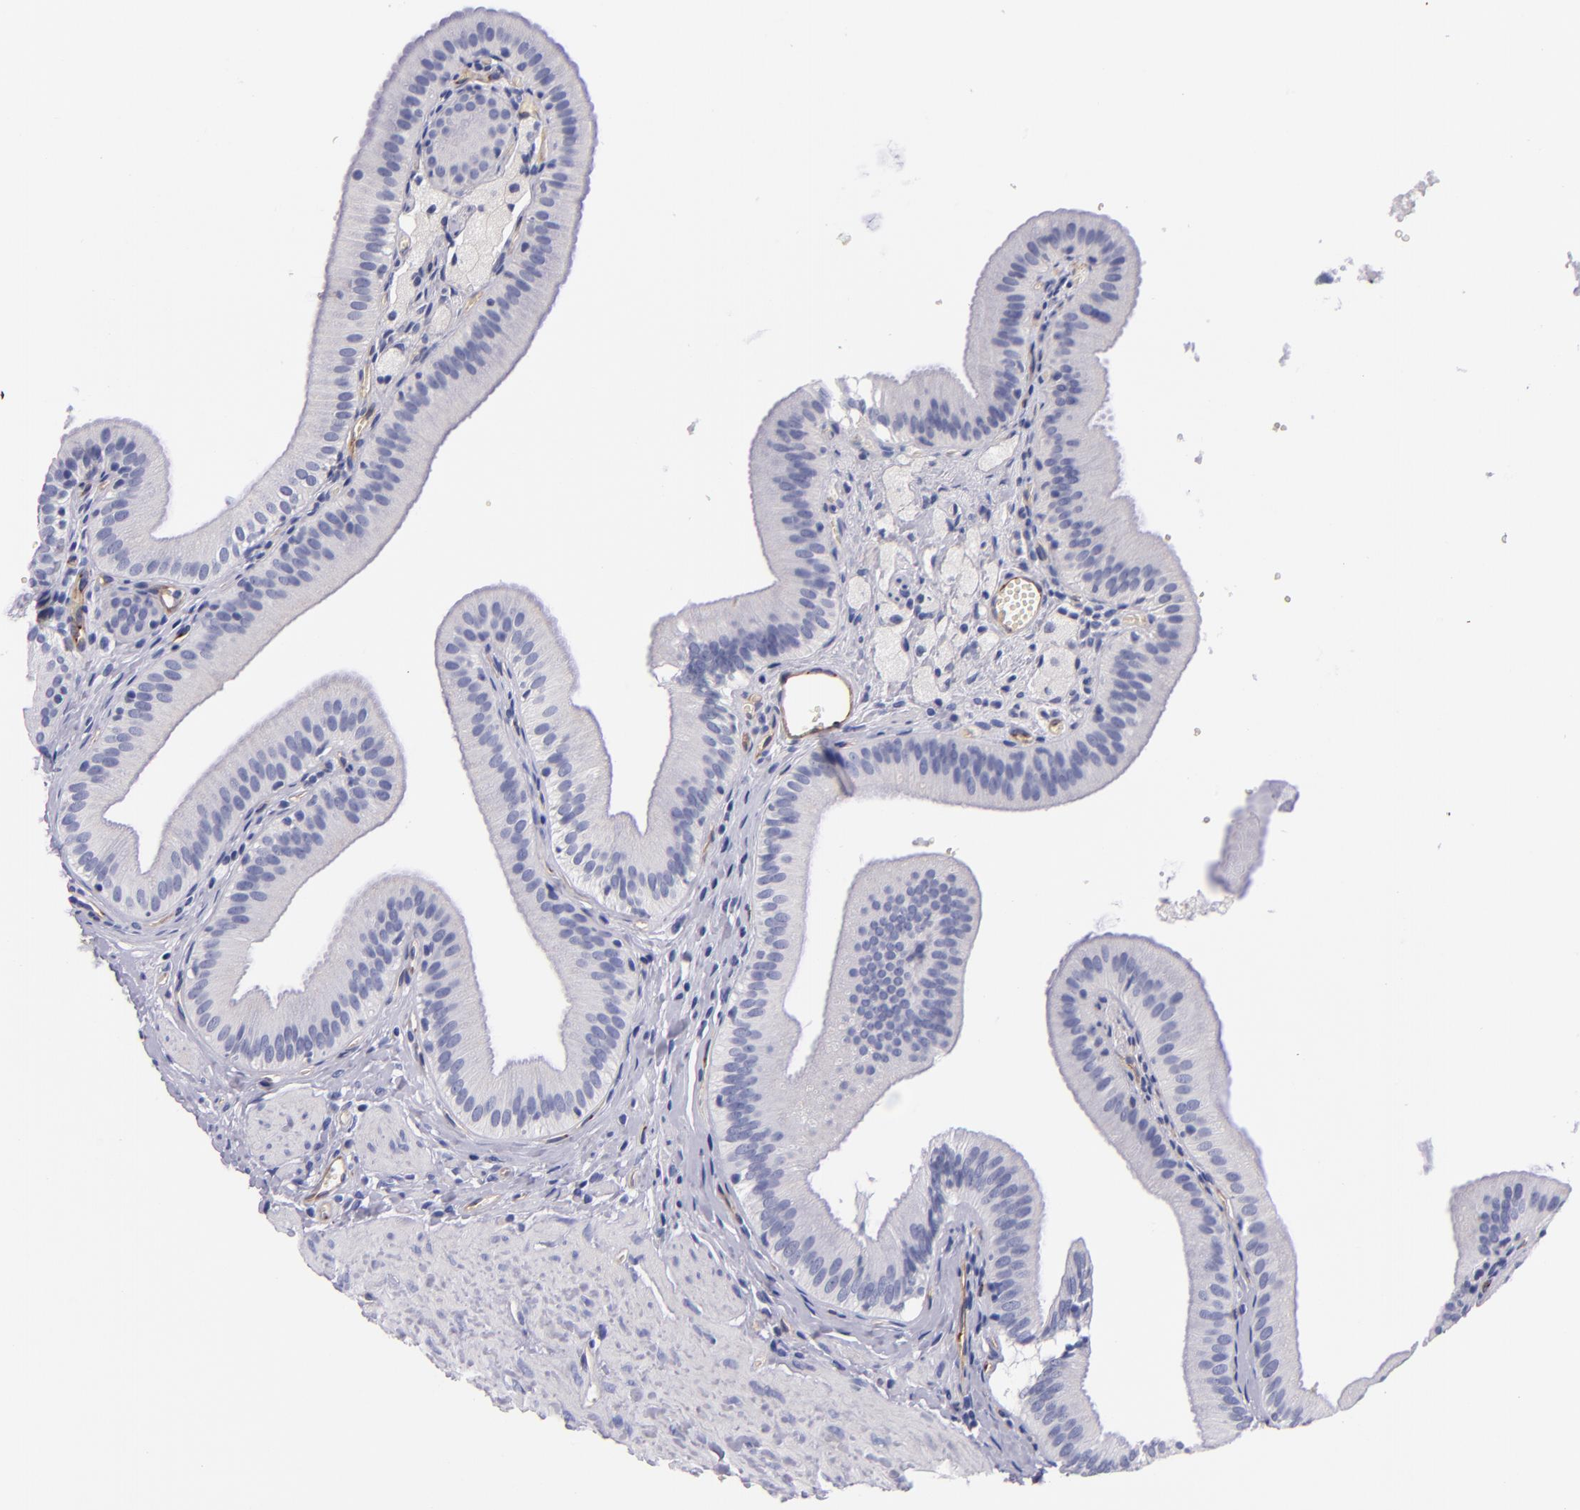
{"staining": {"intensity": "negative", "quantity": "none", "location": "none"}, "tissue": "gallbladder", "cell_type": "Glandular cells", "image_type": "normal", "snomed": [{"axis": "morphology", "description": "Normal tissue, NOS"}, {"axis": "topography", "description": "Gallbladder"}], "caption": "Immunohistochemistry histopathology image of normal gallbladder stained for a protein (brown), which displays no expression in glandular cells. (Brightfield microscopy of DAB immunohistochemistry at high magnification).", "gene": "NOS3", "patient": {"sex": "female", "age": 24}}